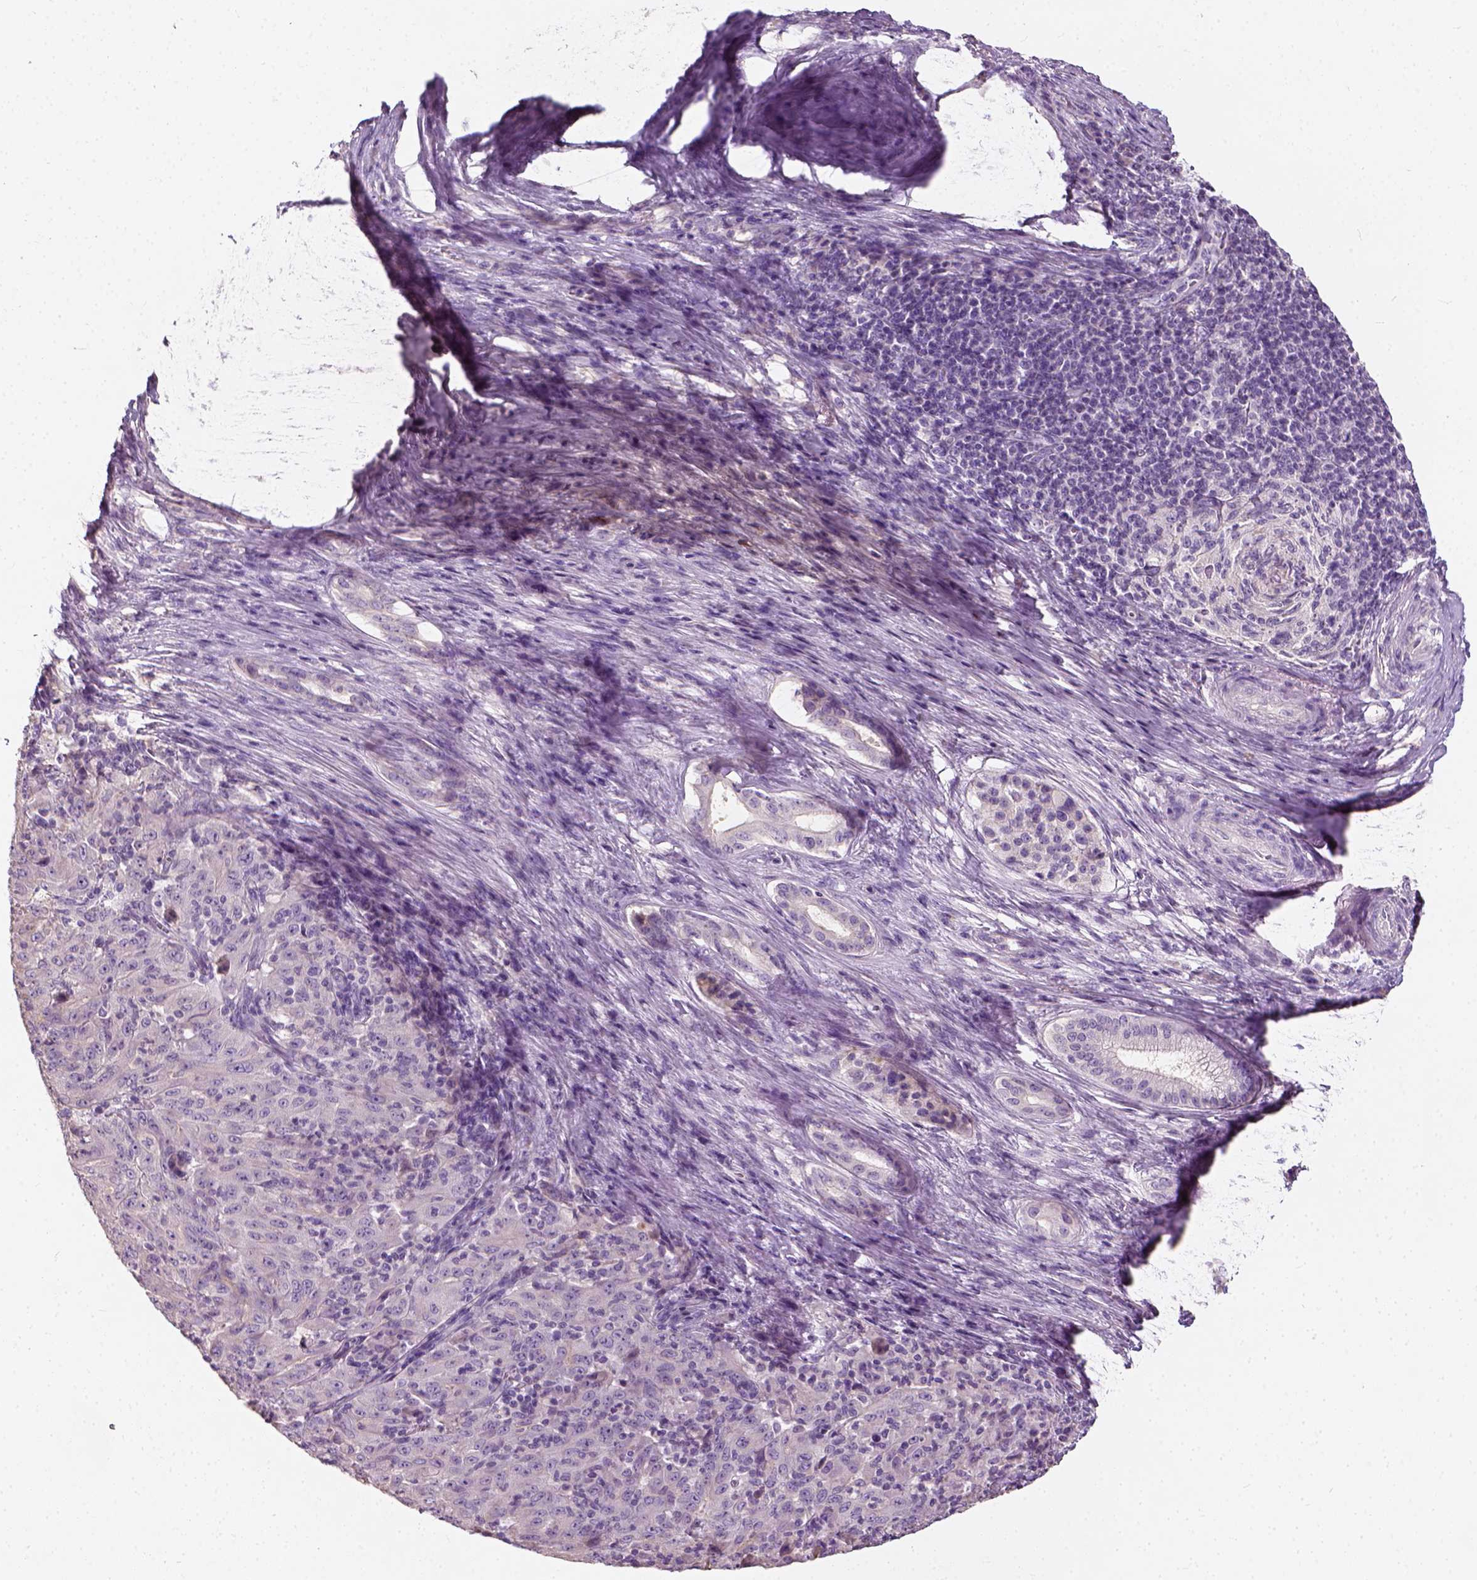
{"staining": {"intensity": "negative", "quantity": "none", "location": "none"}, "tissue": "pancreatic cancer", "cell_type": "Tumor cells", "image_type": "cancer", "snomed": [{"axis": "morphology", "description": "Adenocarcinoma, NOS"}, {"axis": "topography", "description": "Pancreas"}], "caption": "Pancreatic cancer stained for a protein using immunohistochemistry exhibits no expression tumor cells.", "gene": "DHCR24", "patient": {"sex": "male", "age": 63}}